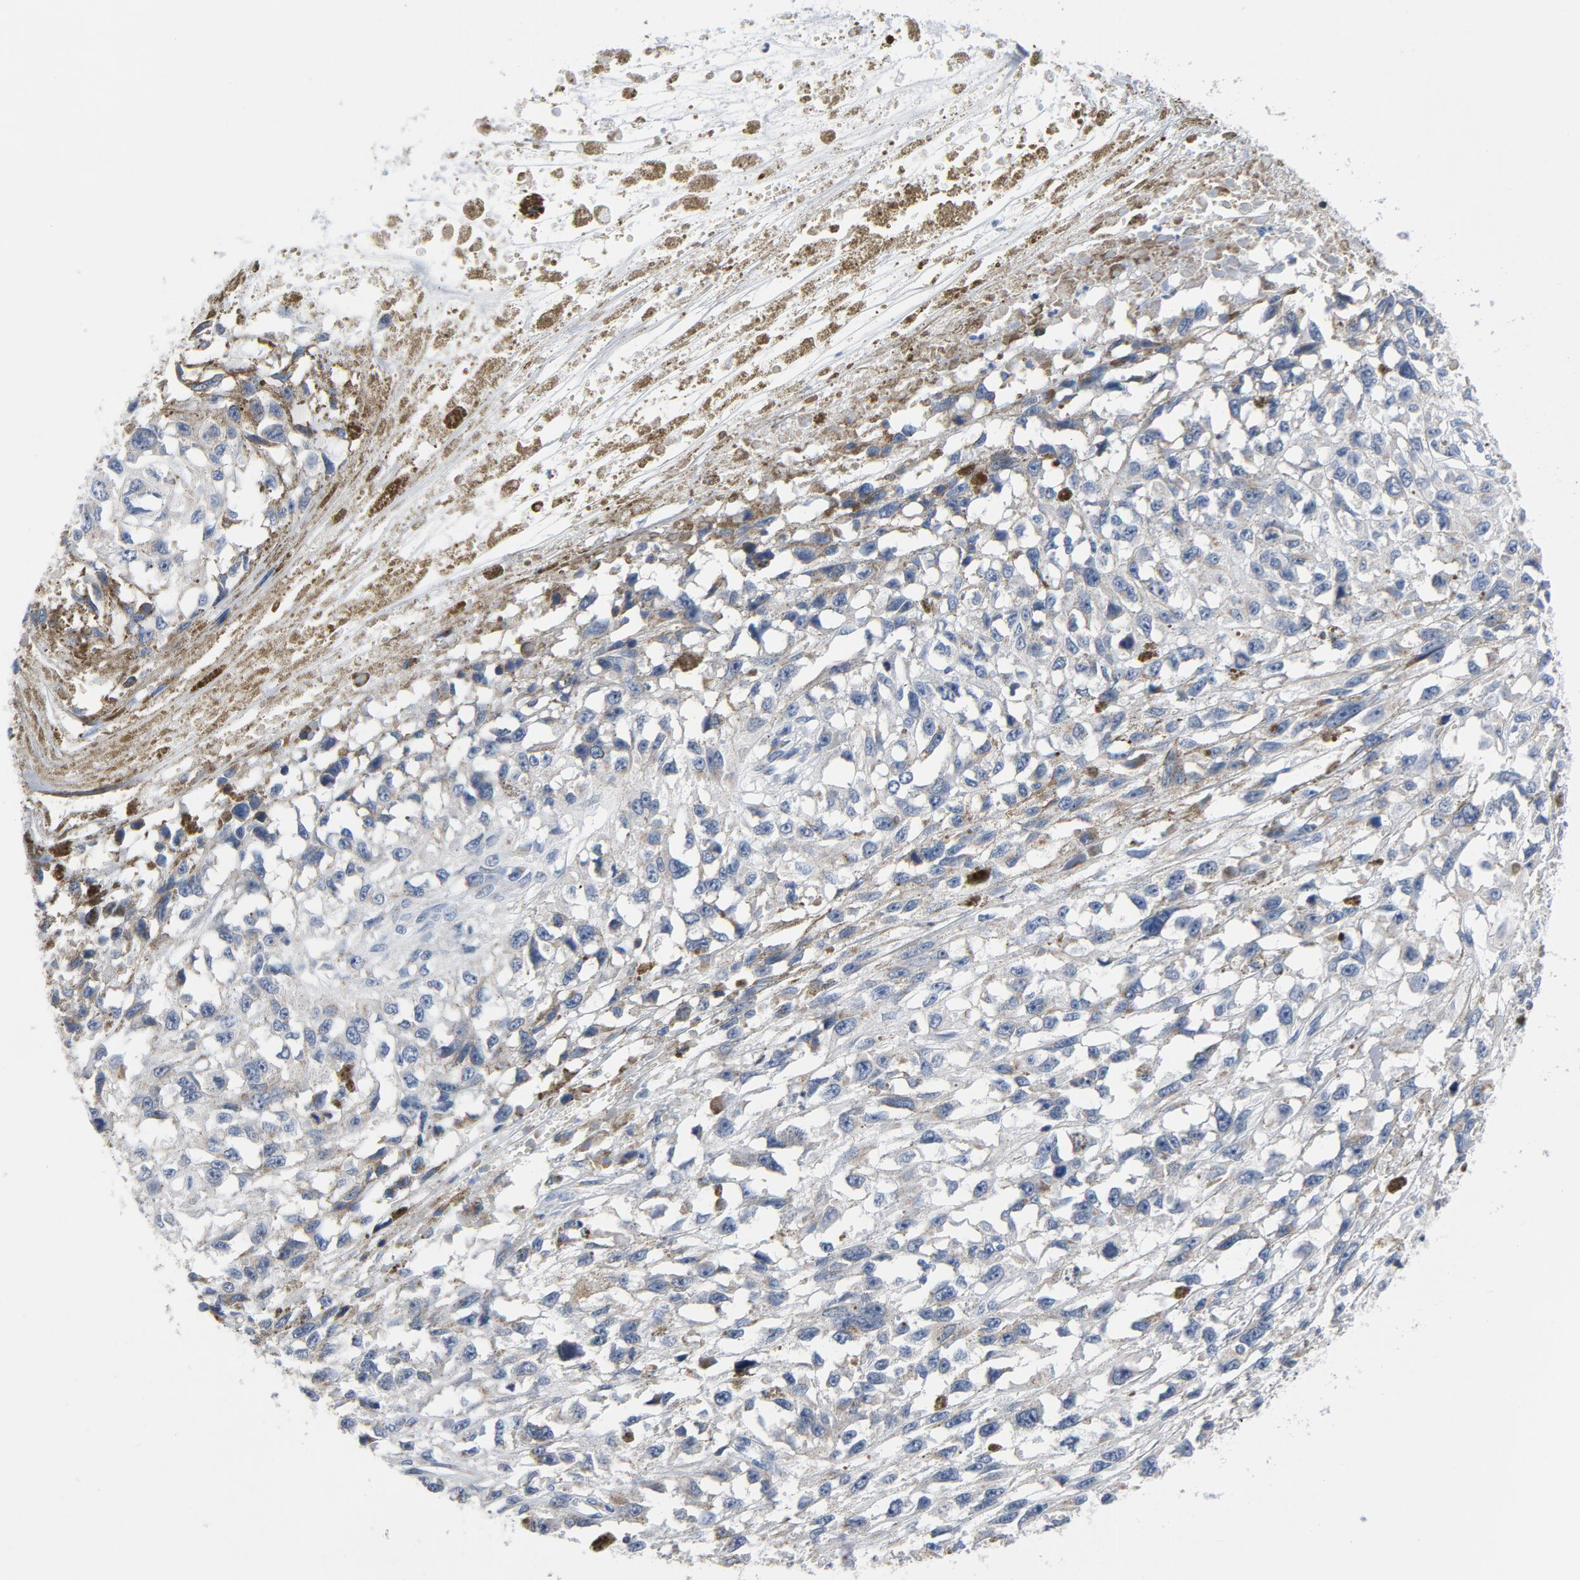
{"staining": {"intensity": "moderate", "quantity": "<25%", "location": "cytoplasmic/membranous"}, "tissue": "melanoma", "cell_type": "Tumor cells", "image_type": "cancer", "snomed": [{"axis": "morphology", "description": "Malignant melanoma, Metastatic site"}, {"axis": "topography", "description": "Lymph node"}], "caption": "The micrograph displays a brown stain indicating the presence of a protein in the cytoplasmic/membranous of tumor cells in malignant melanoma (metastatic site). Nuclei are stained in blue.", "gene": "YIPF6", "patient": {"sex": "male", "age": 59}}